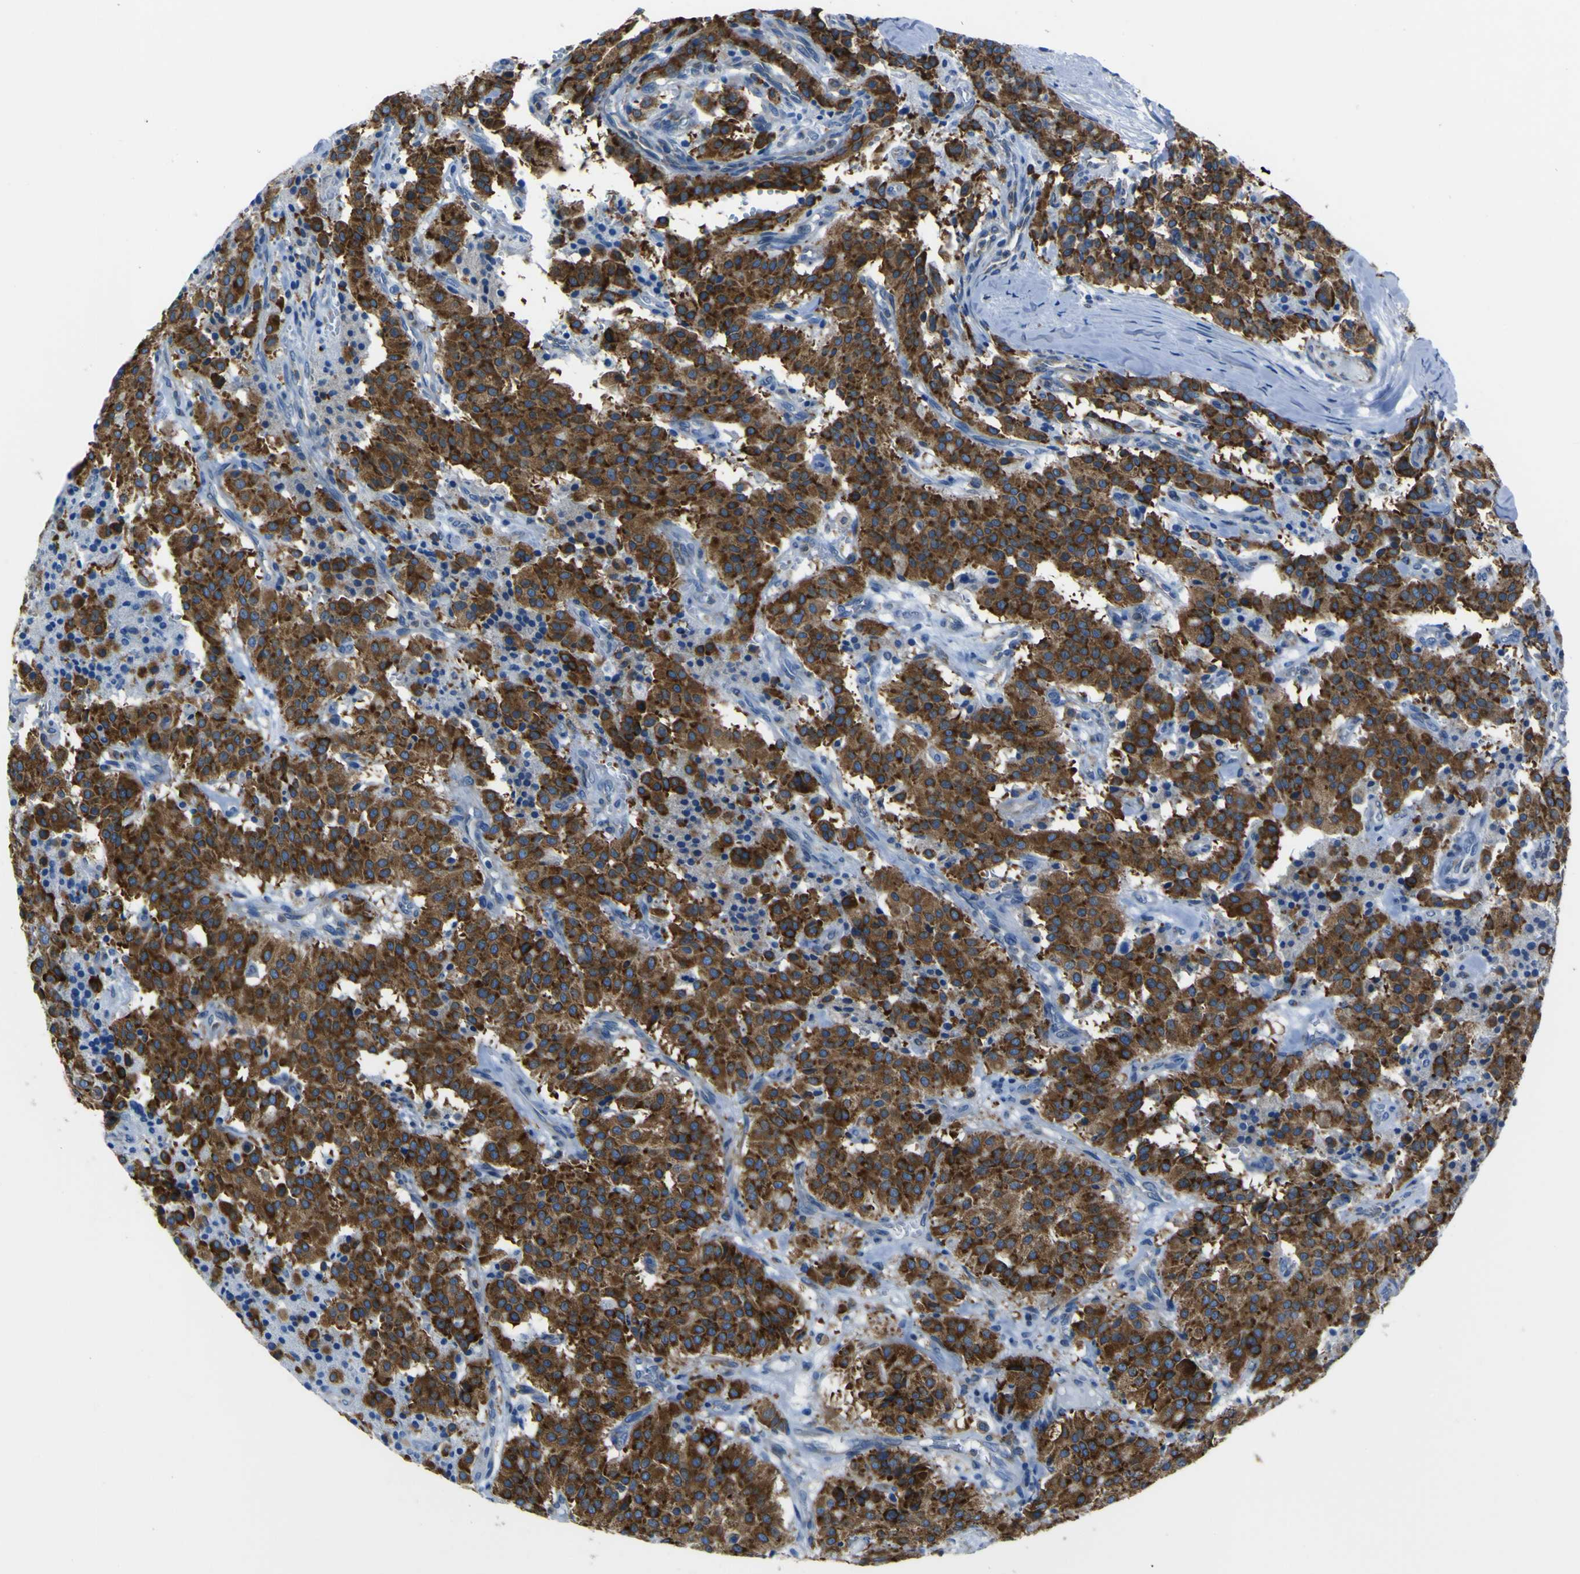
{"staining": {"intensity": "strong", "quantity": ">75%", "location": "cytoplasmic/membranous"}, "tissue": "carcinoid", "cell_type": "Tumor cells", "image_type": "cancer", "snomed": [{"axis": "morphology", "description": "Carcinoid, malignant, NOS"}, {"axis": "topography", "description": "Lung"}], "caption": "Immunohistochemical staining of carcinoid shows high levels of strong cytoplasmic/membranous protein positivity in about >75% of tumor cells.", "gene": "STIM1", "patient": {"sex": "male", "age": 30}}